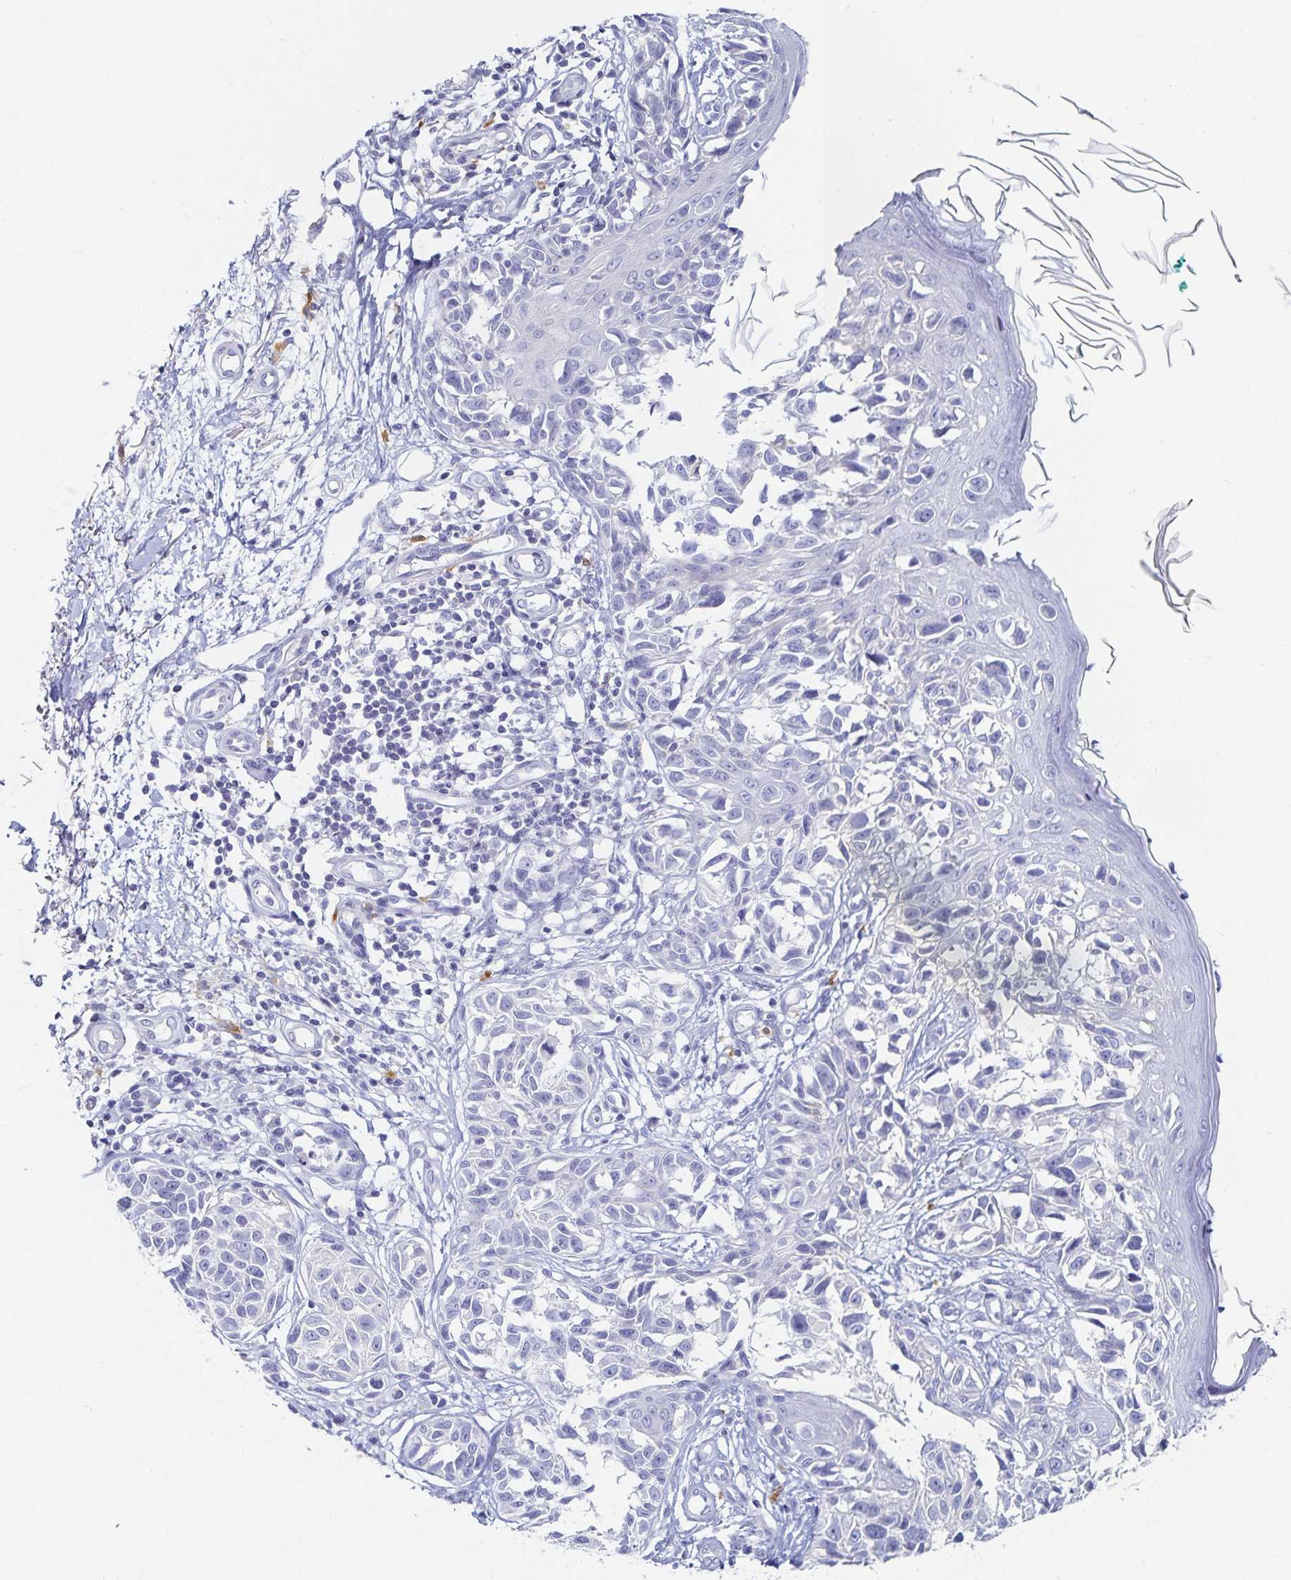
{"staining": {"intensity": "negative", "quantity": "none", "location": "none"}, "tissue": "melanoma", "cell_type": "Tumor cells", "image_type": "cancer", "snomed": [{"axis": "morphology", "description": "Malignant melanoma, NOS"}, {"axis": "topography", "description": "Skin"}], "caption": "High power microscopy image of an immunohistochemistry (IHC) histopathology image of melanoma, revealing no significant positivity in tumor cells.", "gene": "TNIP1", "patient": {"sex": "male", "age": 73}}